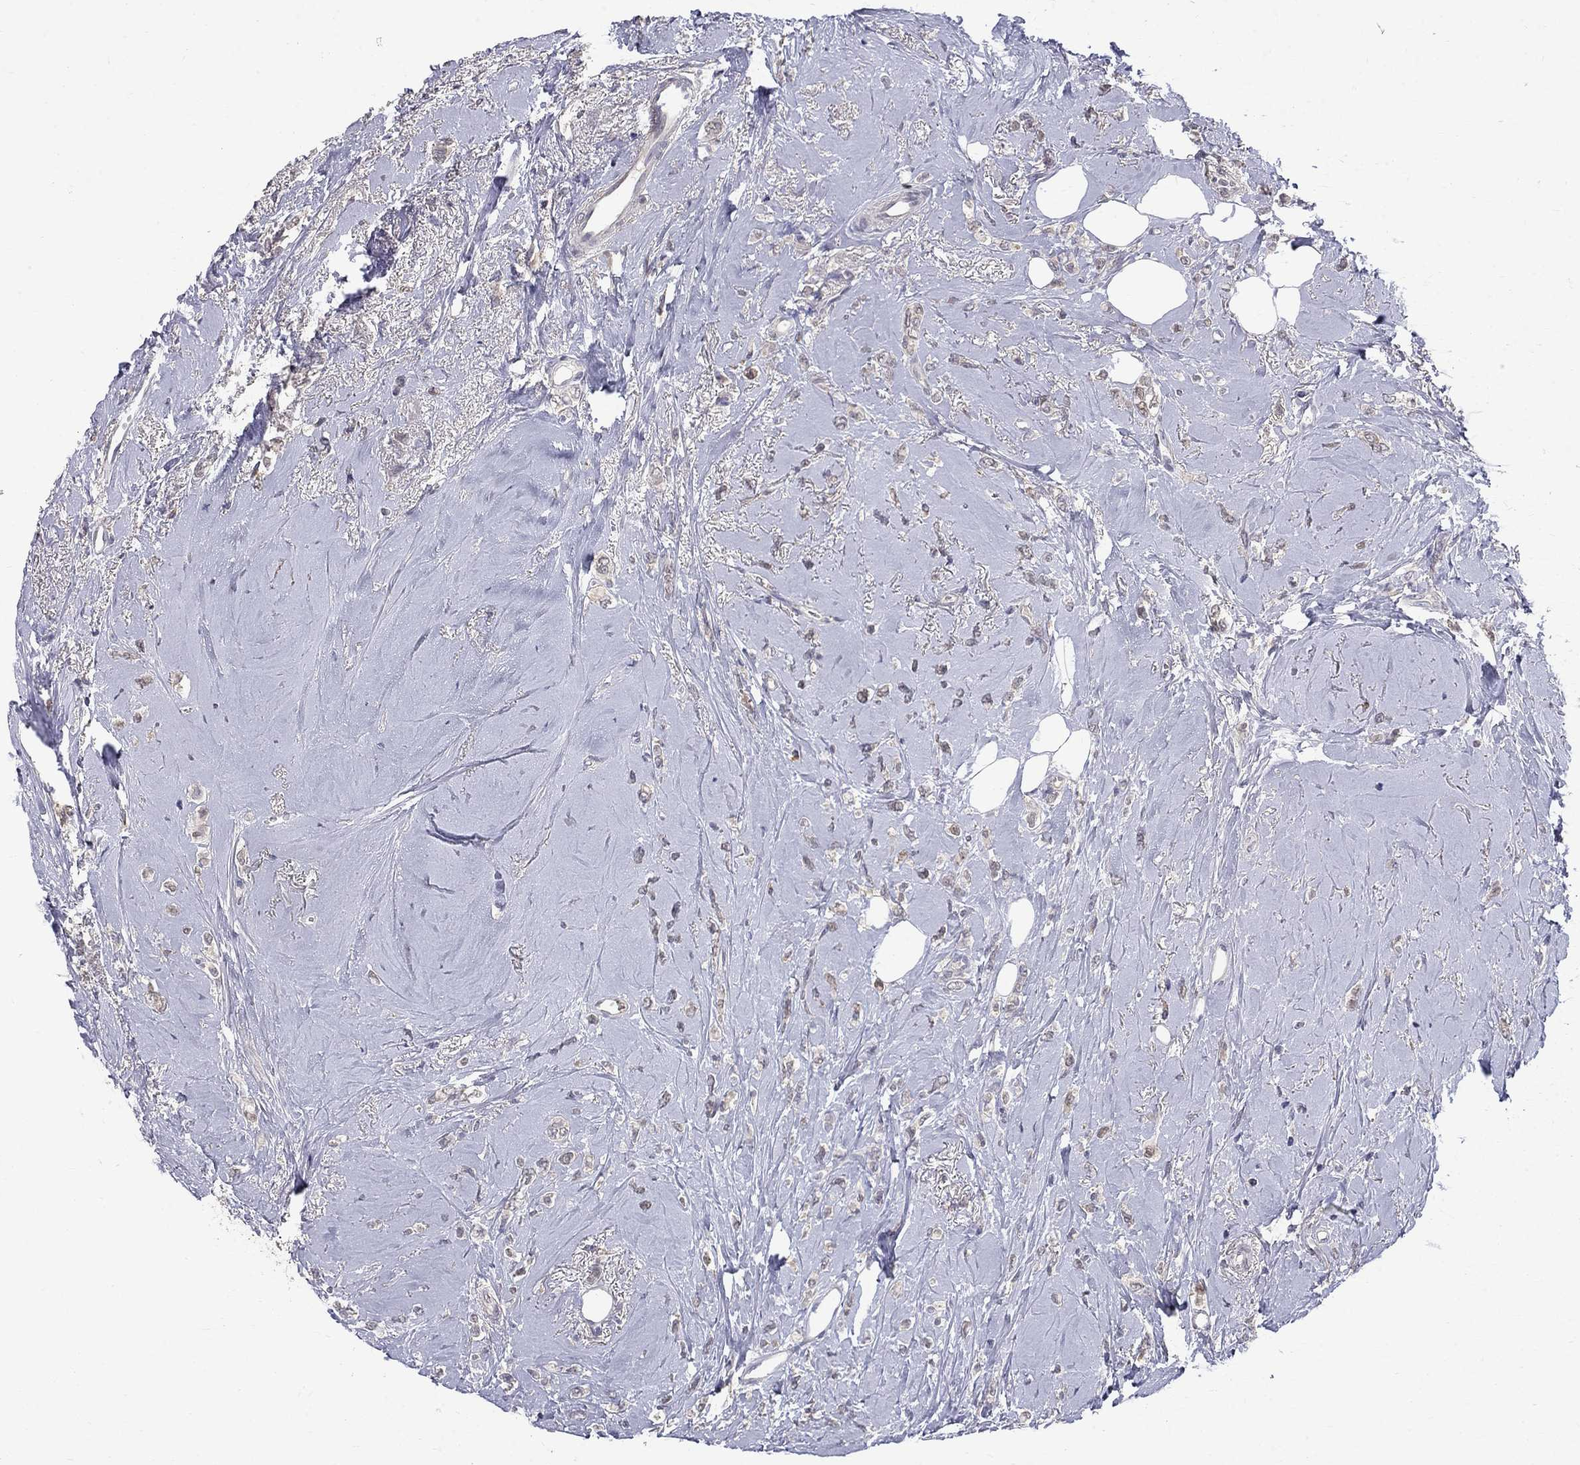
{"staining": {"intensity": "weak", "quantity": ">75%", "location": "cytoplasmic/membranous"}, "tissue": "breast cancer", "cell_type": "Tumor cells", "image_type": "cancer", "snomed": [{"axis": "morphology", "description": "Lobular carcinoma"}, {"axis": "topography", "description": "Breast"}], "caption": "Immunohistochemistry micrograph of neoplastic tissue: human breast cancer stained using IHC displays low levels of weak protein expression localized specifically in the cytoplasmic/membranous of tumor cells, appearing as a cytoplasmic/membranous brown color.", "gene": "PCBP3", "patient": {"sex": "female", "age": 66}}